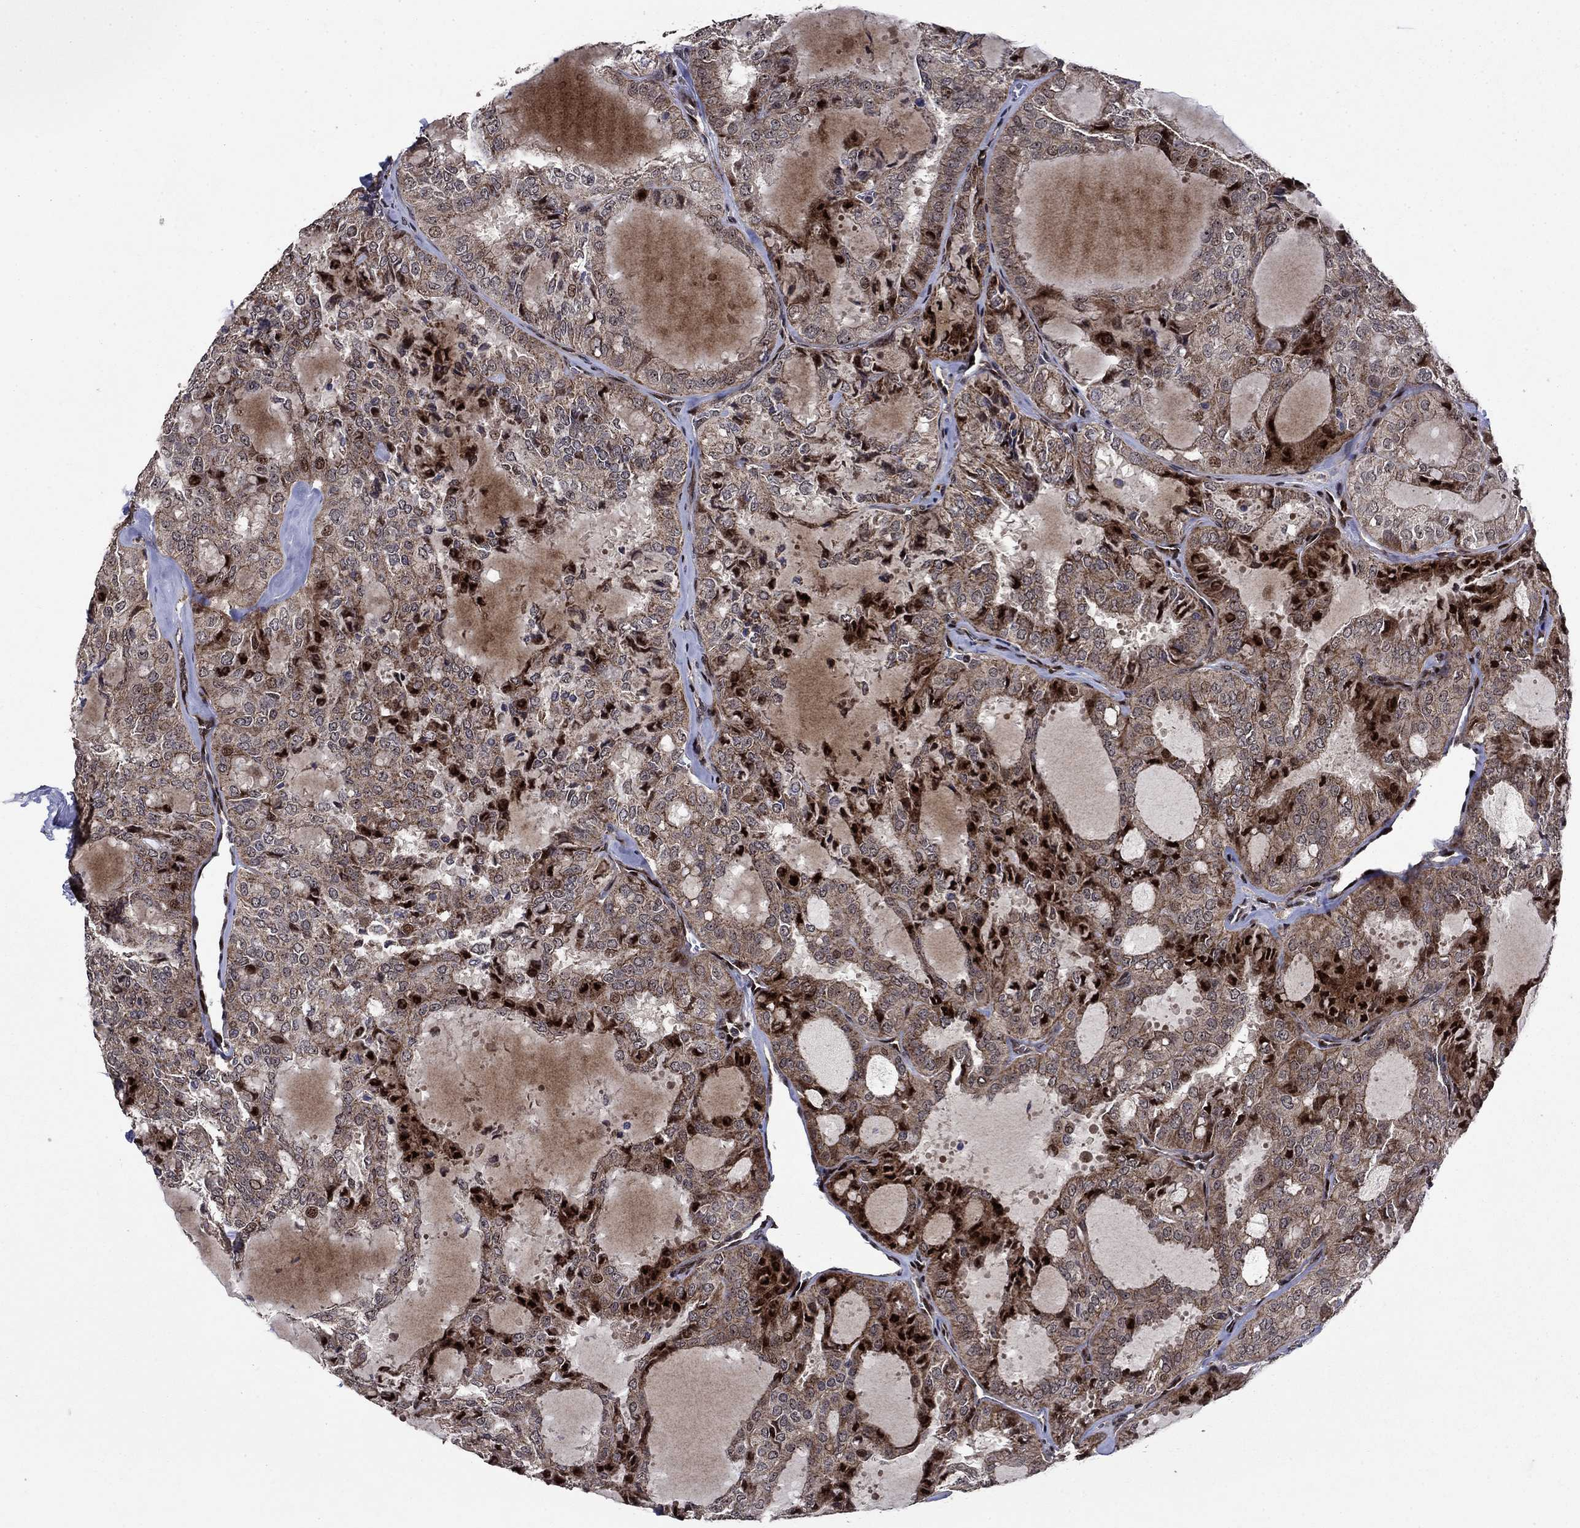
{"staining": {"intensity": "strong", "quantity": "<25%", "location": "cytoplasmic/membranous,nuclear"}, "tissue": "thyroid cancer", "cell_type": "Tumor cells", "image_type": "cancer", "snomed": [{"axis": "morphology", "description": "Follicular adenoma carcinoma, NOS"}, {"axis": "topography", "description": "Thyroid gland"}], "caption": "There is medium levels of strong cytoplasmic/membranous and nuclear staining in tumor cells of follicular adenoma carcinoma (thyroid), as demonstrated by immunohistochemical staining (brown color).", "gene": "AGTPBP1", "patient": {"sex": "male", "age": 75}}